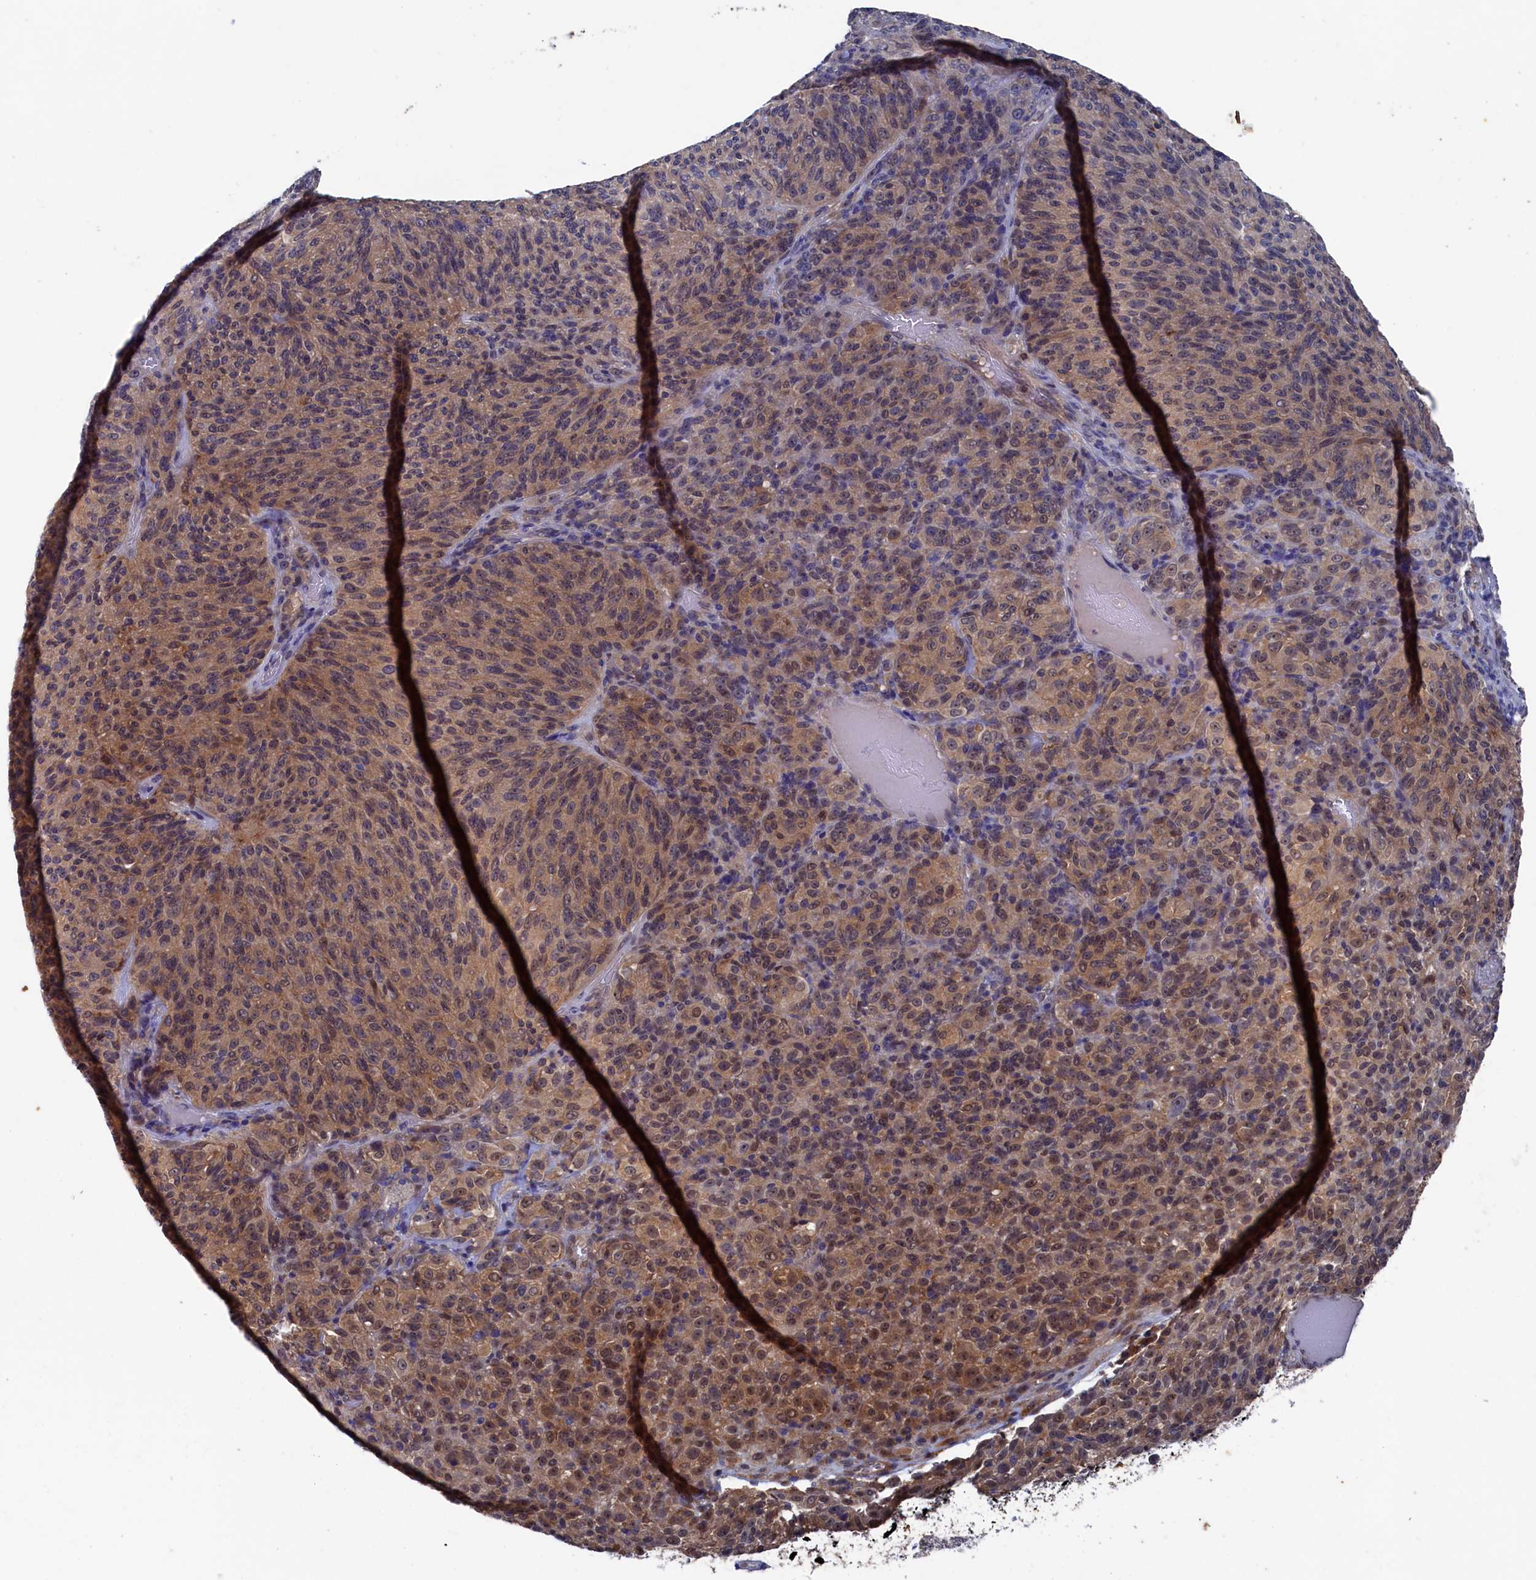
{"staining": {"intensity": "moderate", "quantity": "25%-75%", "location": "cytoplasmic/membranous,nuclear"}, "tissue": "melanoma", "cell_type": "Tumor cells", "image_type": "cancer", "snomed": [{"axis": "morphology", "description": "Malignant melanoma, Metastatic site"}, {"axis": "topography", "description": "Brain"}], "caption": "A brown stain shows moderate cytoplasmic/membranous and nuclear staining of a protein in human melanoma tumor cells. (DAB (3,3'-diaminobenzidine) IHC with brightfield microscopy, high magnification).", "gene": "RNH1", "patient": {"sex": "female", "age": 56}}